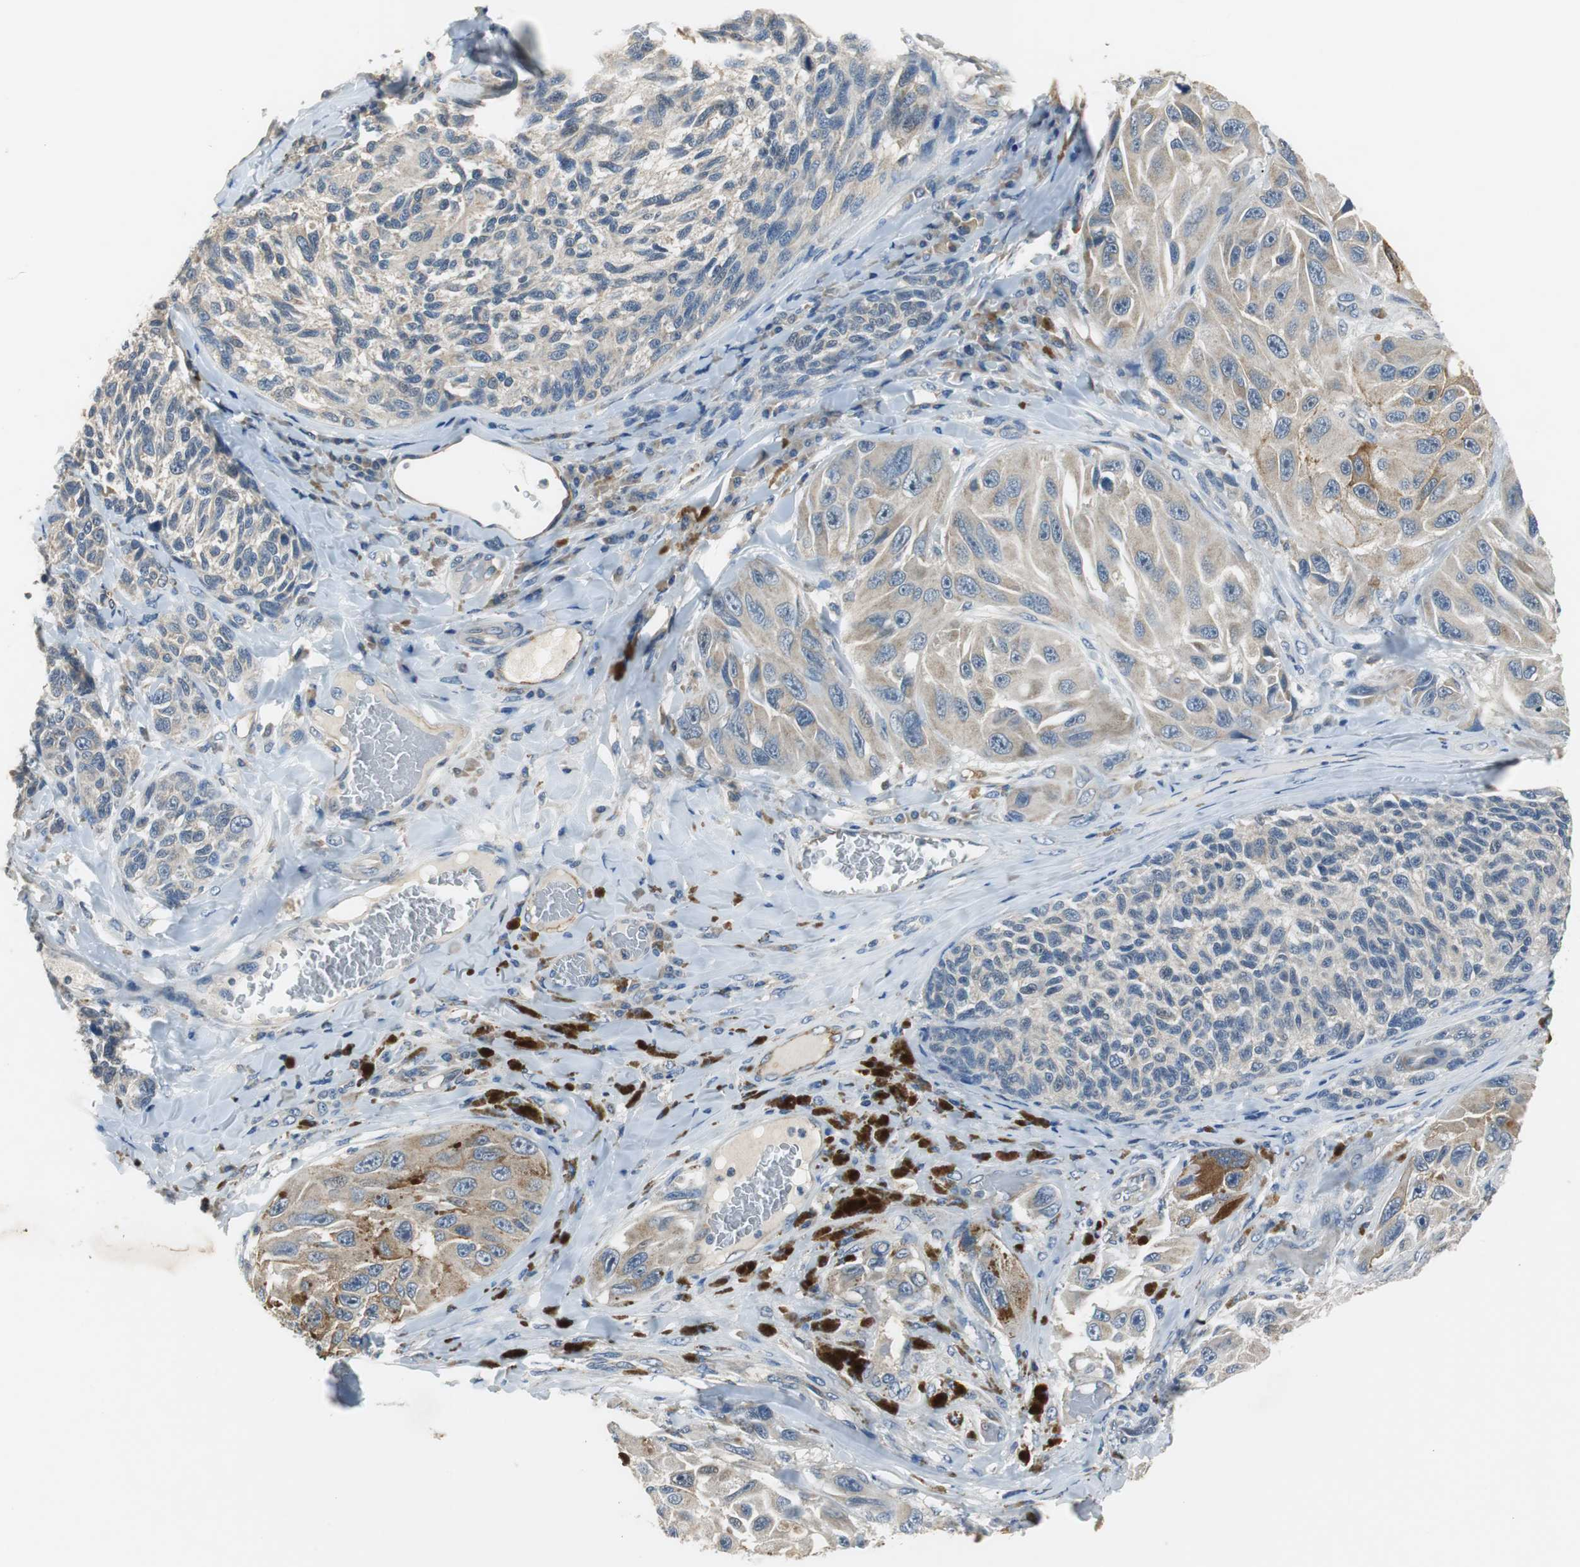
{"staining": {"intensity": "weak", "quantity": "25%-75%", "location": "cytoplasmic/membranous"}, "tissue": "melanoma", "cell_type": "Tumor cells", "image_type": "cancer", "snomed": [{"axis": "morphology", "description": "Malignant melanoma, NOS"}, {"axis": "topography", "description": "Skin"}], "caption": "Brown immunohistochemical staining in malignant melanoma exhibits weak cytoplasmic/membranous expression in approximately 25%-75% of tumor cells.", "gene": "MTIF2", "patient": {"sex": "female", "age": 73}}